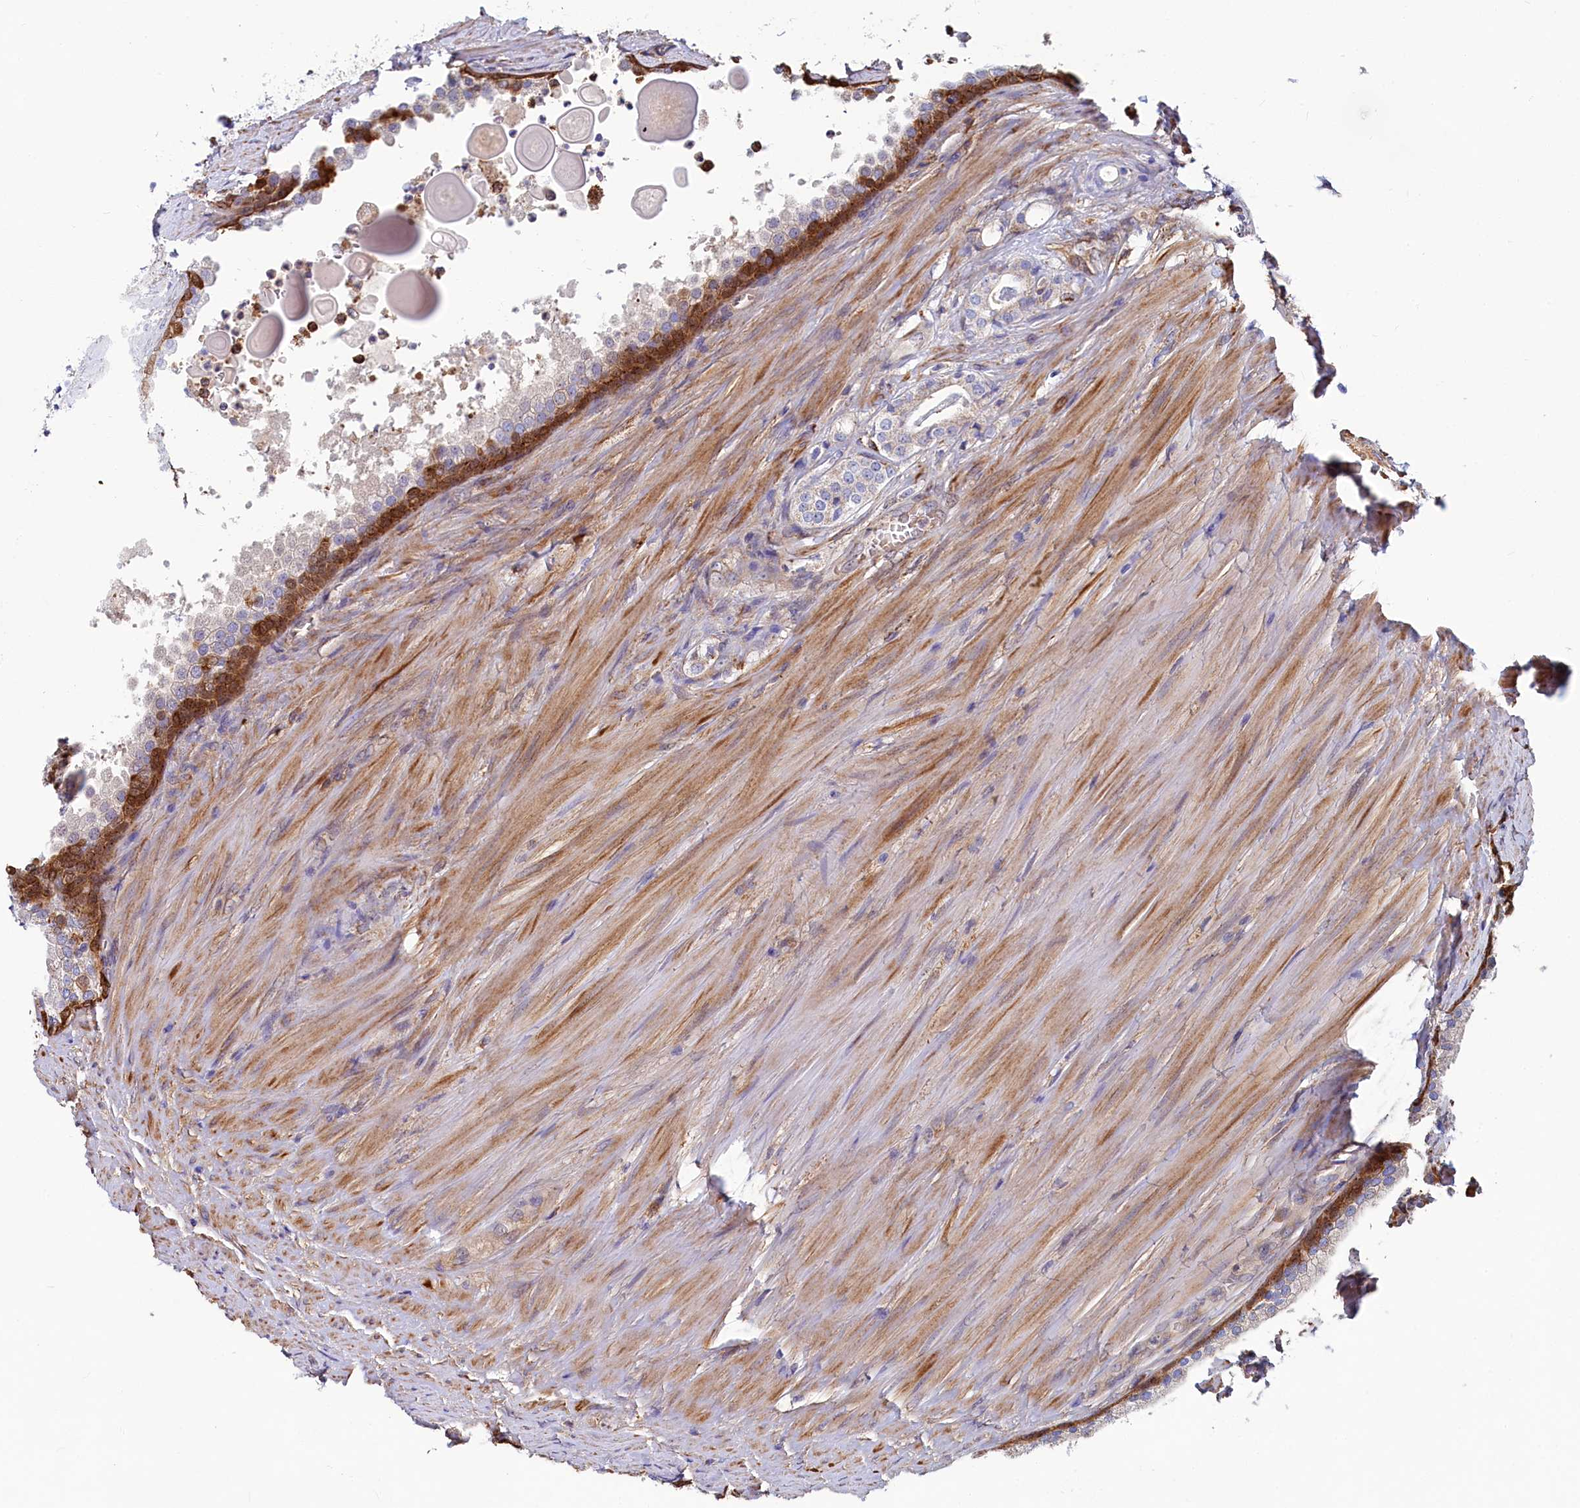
{"staining": {"intensity": "weak", "quantity": ">75%", "location": "cytoplasmic/membranous"}, "tissue": "prostate cancer", "cell_type": "Tumor cells", "image_type": "cancer", "snomed": [{"axis": "morphology", "description": "Adenocarcinoma, High grade"}, {"axis": "topography", "description": "Prostate"}], "caption": "Immunohistochemical staining of human prostate high-grade adenocarcinoma shows low levels of weak cytoplasmic/membranous positivity in approximately >75% of tumor cells.", "gene": "ASTE1", "patient": {"sex": "male", "age": 63}}